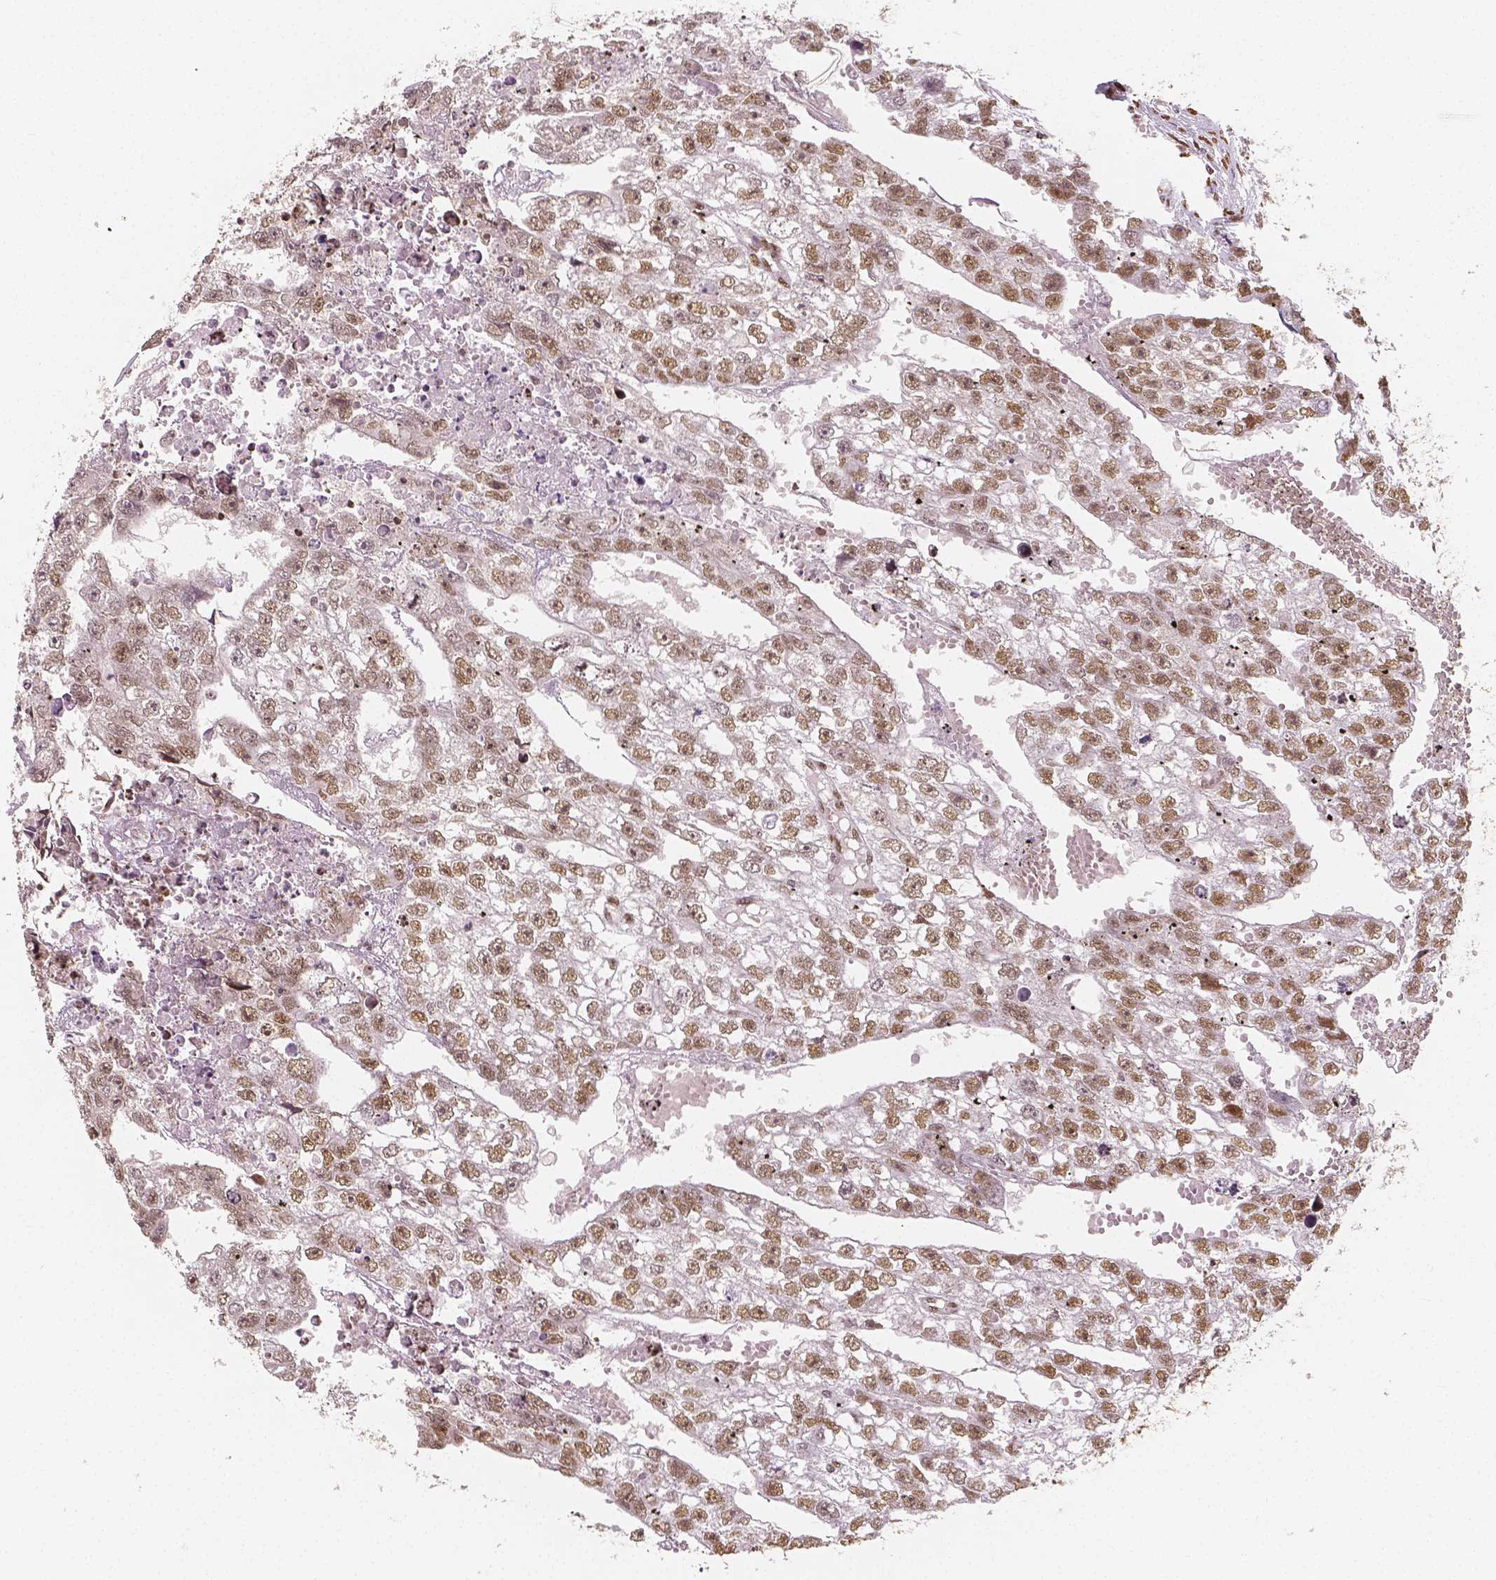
{"staining": {"intensity": "moderate", "quantity": ">75%", "location": "nuclear"}, "tissue": "testis cancer", "cell_type": "Tumor cells", "image_type": "cancer", "snomed": [{"axis": "morphology", "description": "Carcinoma, Embryonal, NOS"}, {"axis": "morphology", "description": "Teratoma, malignant, NOS"}, {"axis": "topography", "description": "Testis"}], "caption": "Testis embryonal carcinoma was stained to show a protein in brown. There is medium levels of moderate nuclear positivity in about >75% of tumor cells.", "gene": "NUCKS1", "patient": {"sex": "male", "age": 44}}